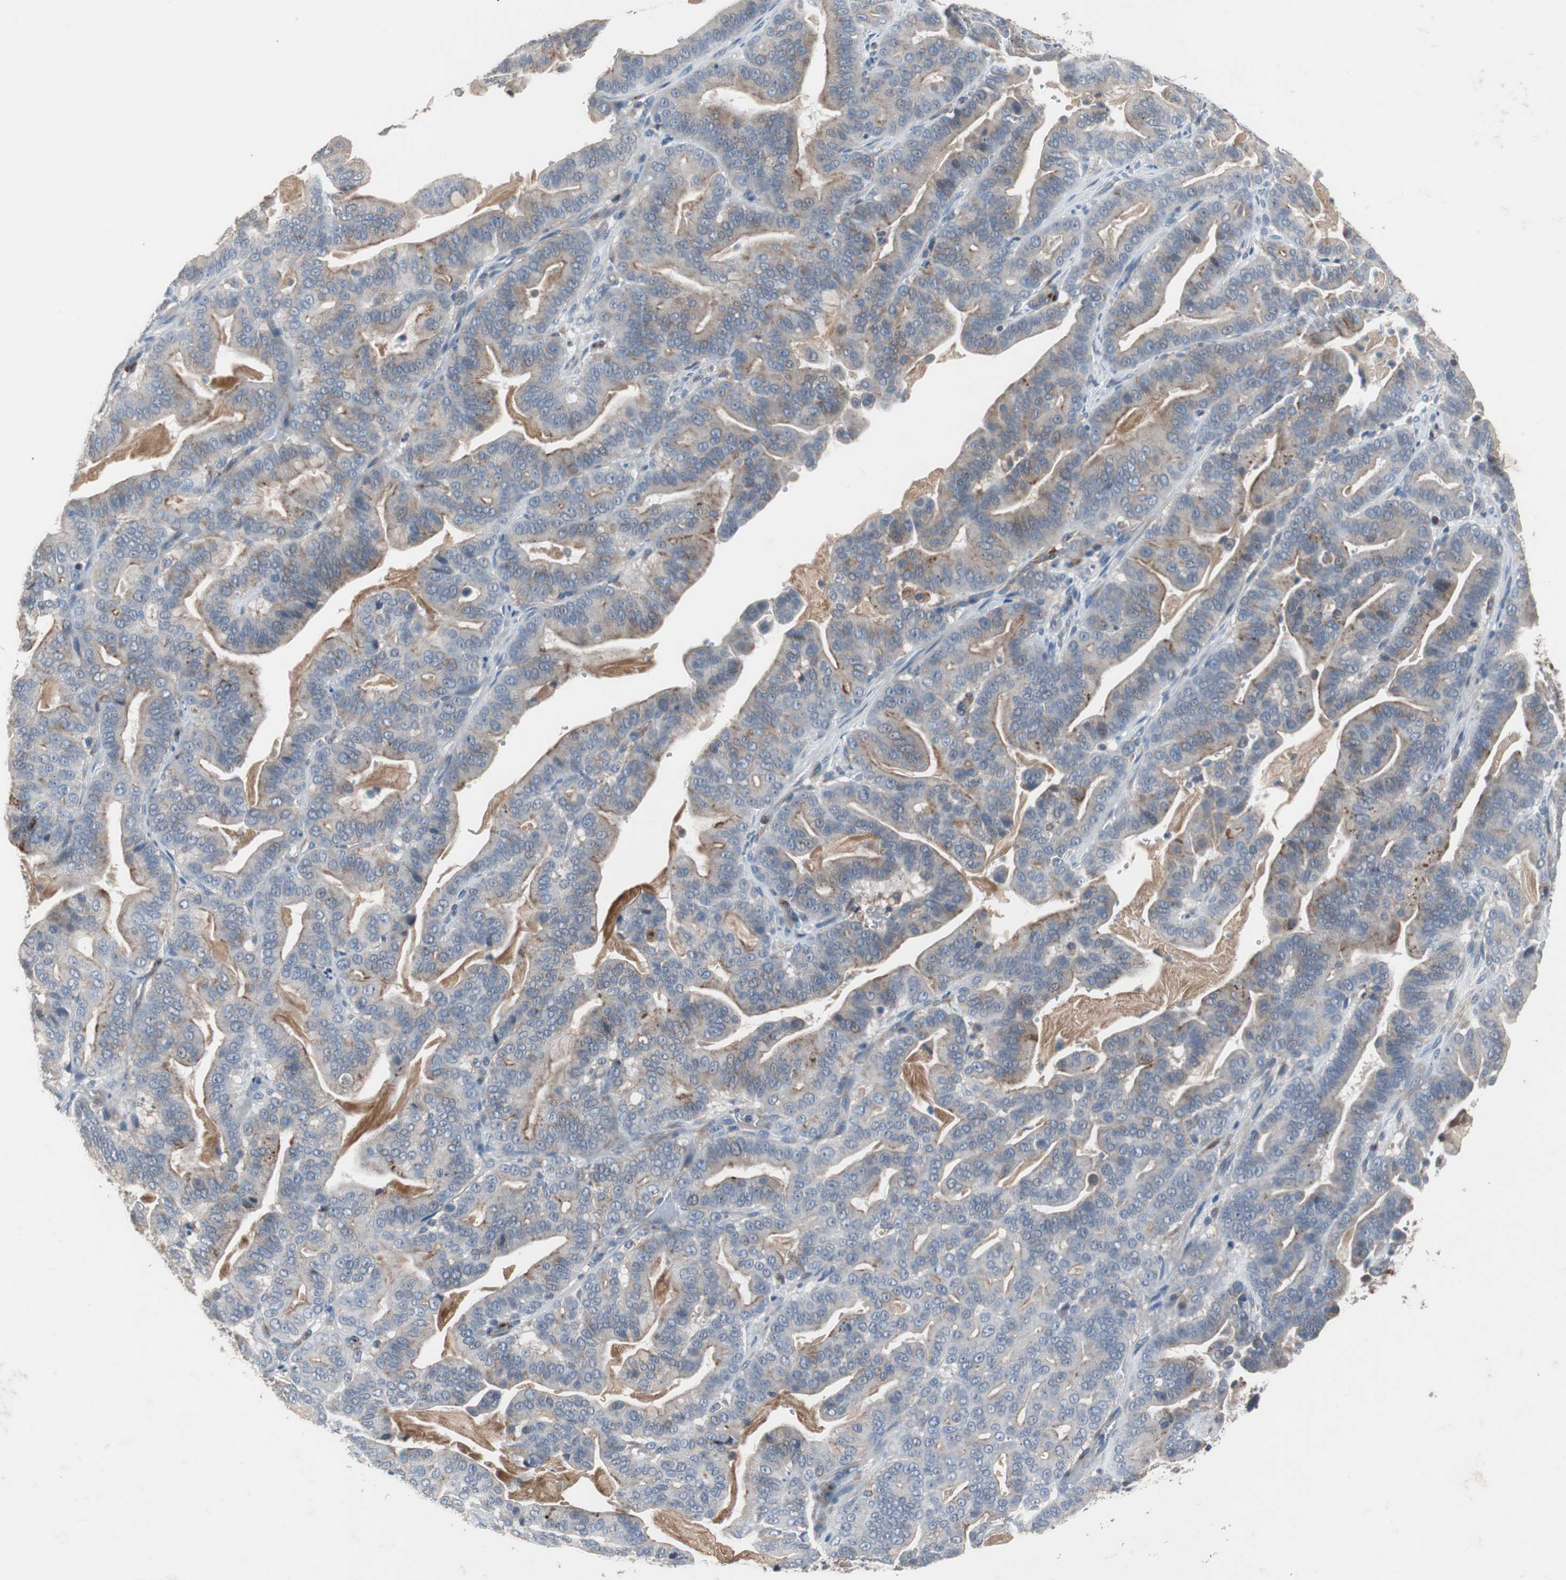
{"staining": {"intensity": "weak", "quantity": "25%-75%", "location": "cytoplasmic/membranous"}, "tissue": "pancreatic cancer", "cell_type": "Tumor cells", "image_type": "cancer", "snomed": [{"axis": "morphology", "description": "Adenocarcinoma, NOS"}, {"axis": "topography", "description": "Pancreas"}], "caption": "A photomicrograph of pancreatic adenocarcinoma stained for a protein displays weak cytoplasmic/membranous brown staining in tumor cells.", "gene": "SORT1", "patient": {"sex": "male", "age": 63}}